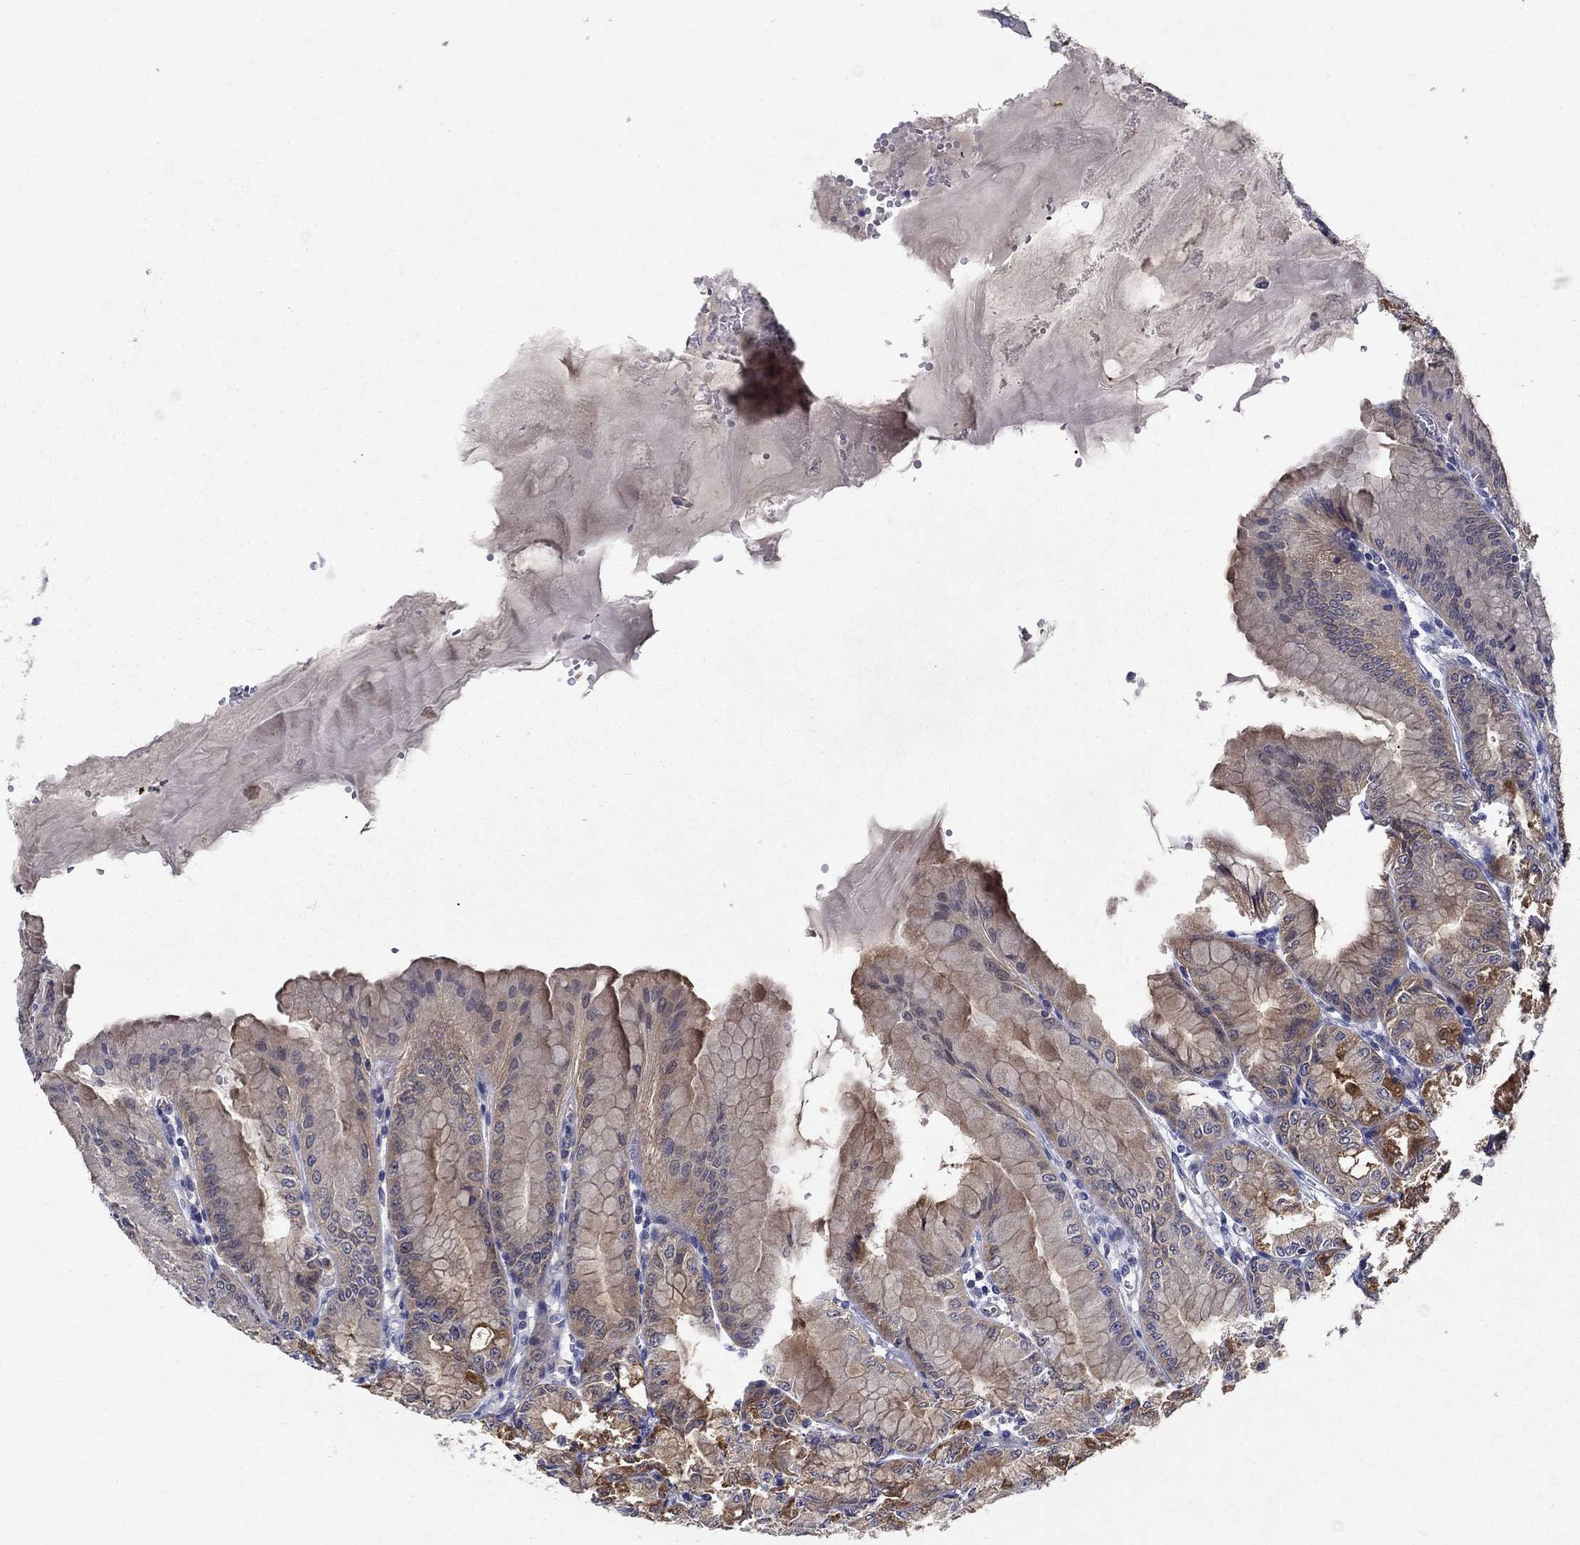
{"staining": {"intensity": "moderate", "quantity": "<25%", "location": "cytoplasmic/membranous"}, "tissue": "stomach", "cell_type": "Glandular cells", "image_type": "normal", "snomed": [{"axis": "morphology", "description": "Normal tissue, NOS"}, {"axis": "topography", "description": "Stomach"}], "caption": "A micrograph showing moderate cytoplasmic/membranous staining in approximately <25% of glandular cells in unremarkable stomach, as visualized by brown immunohistochemical staining.", "gene": "GLTP", "patient": {"sex": "male", "age": 71}}